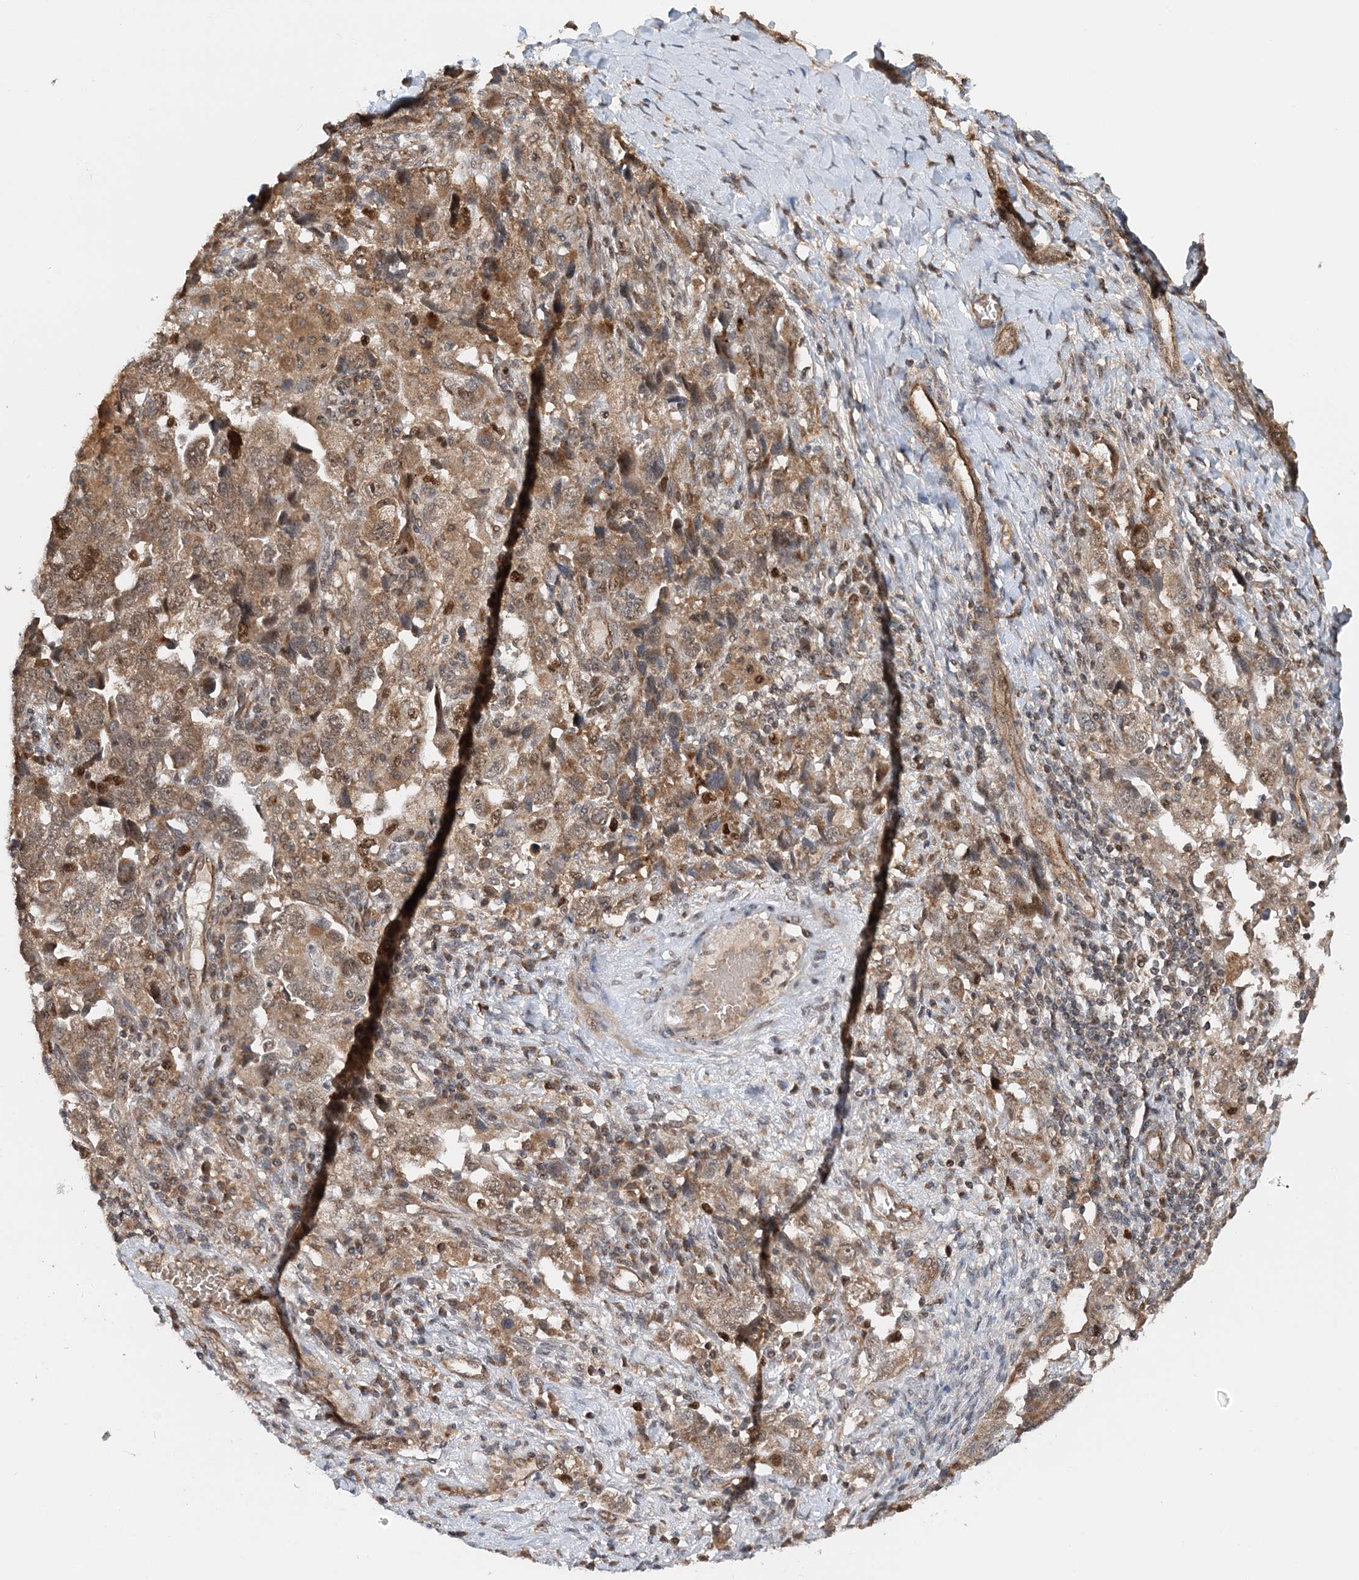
{"staining": {"intensity": "moderate", "quantity": ">75%", "location": "cytoplasmic/membranous,nuclear"}, "tissue": "ovarian cancer", "cell_type": "Tumor cells", "image_type": "cancer", "snomed": [{"axis": "morphology", "description": "Carcinoma, NOS"}, {"axis": "morphology", "description": "Cystadenocarcinoma, serous, NOS"}, {"axis": "topography", "description": "Ovary"}], "caption": "This histopathology image displays IHC staining of carcinoma (ovarian), with medium moderate cytoplasmic/membranous and nuclear positivity in about >75% of tumor cells.", "gene": "KIF4A", "patient": {"sex": "female", "age": 69}}